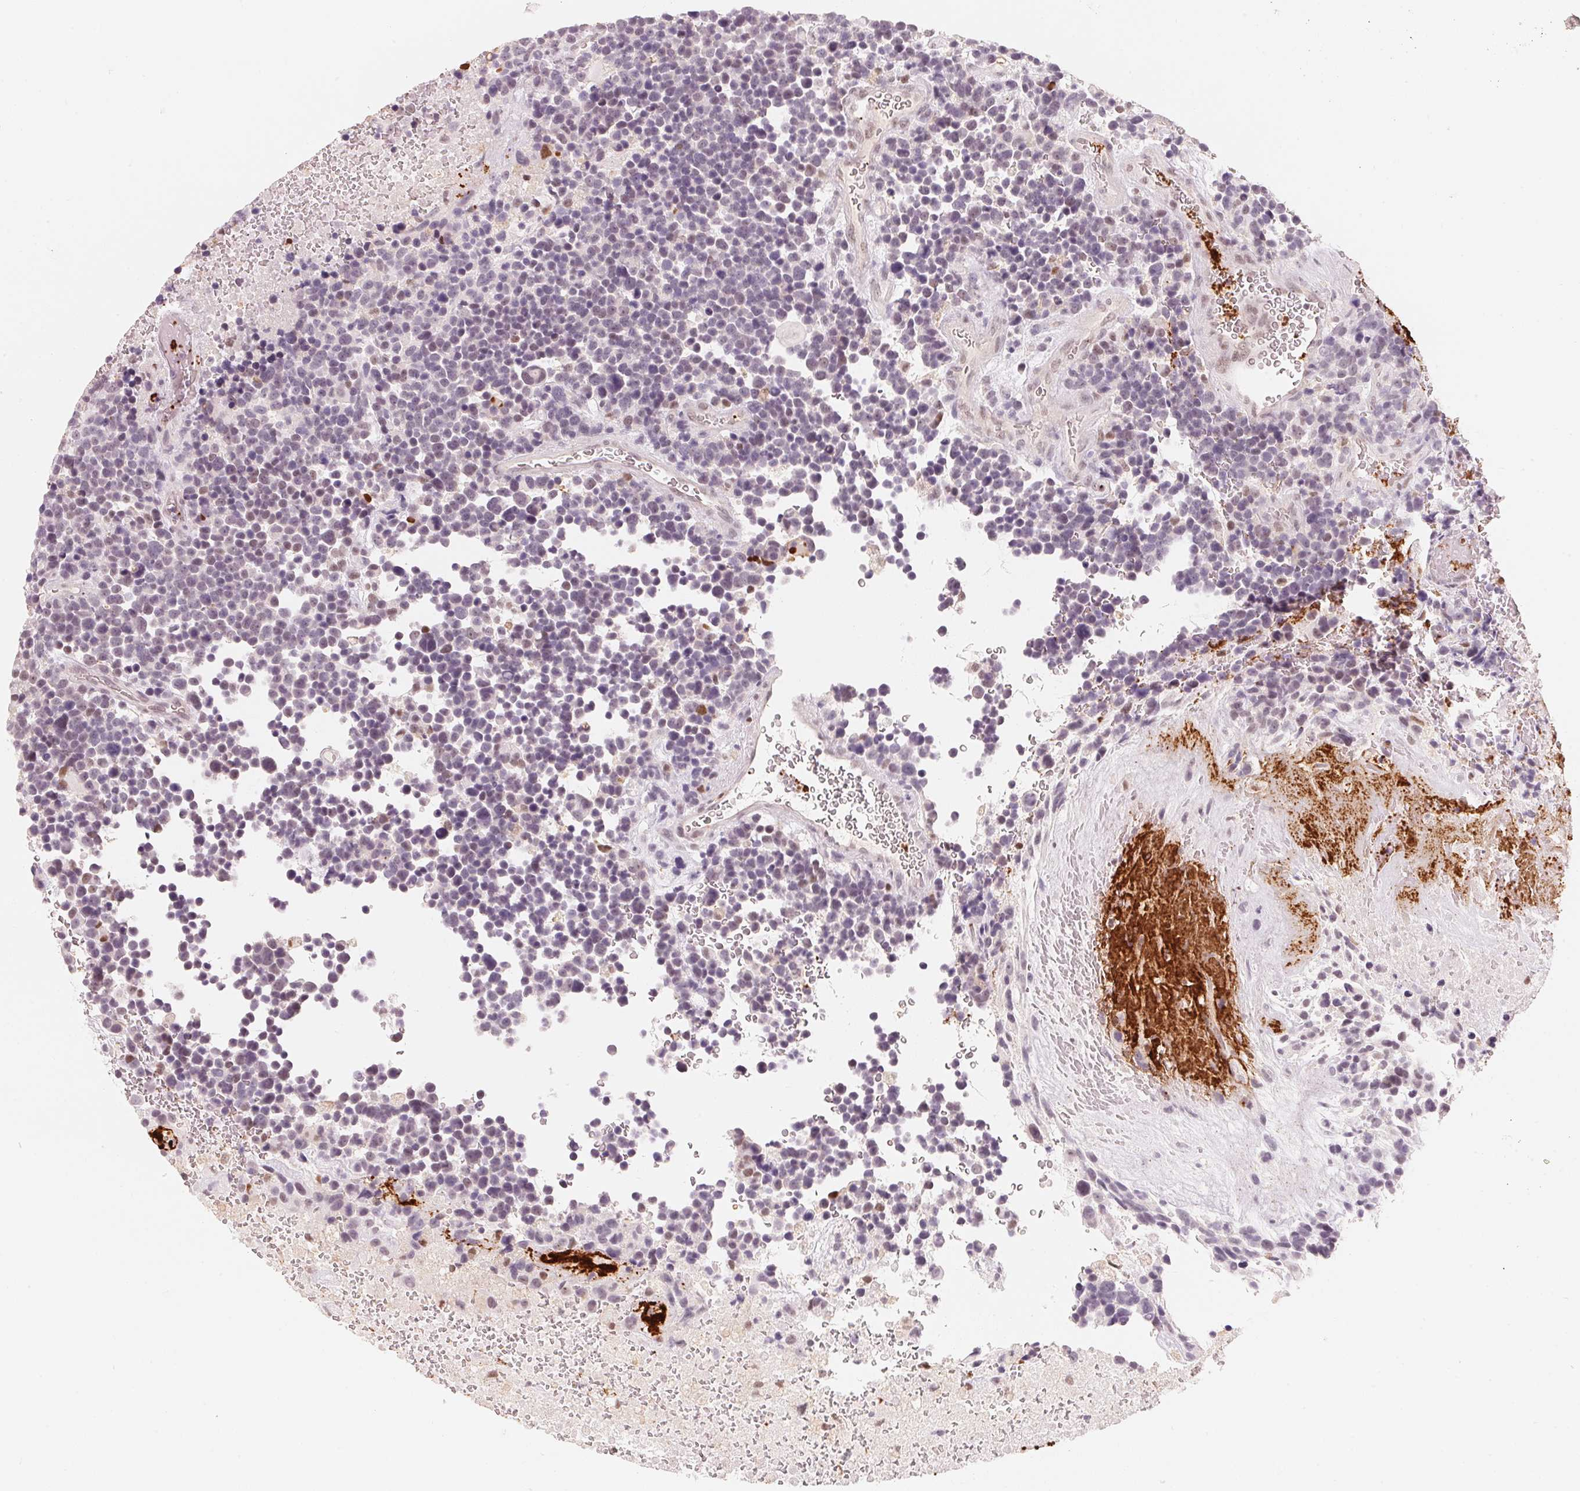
{"staining": {"intensity": "negative", "quantity": "none", "location": "none"}, "tissue": "glioma", "cell_type": "Tumor cells", "image_type": "cancer", "snomed": [{"axis": "morphology", "description": "Glioma, malignant, High grade"}, {"axis": "topography", "description": "Brain"}], "caption": "This is a photomicrograph of IHC staining of glioma, which shows no staining in tumor cells.", "gene": "ARHGAP22", "patient": {"sex": "male", "age": 33}}